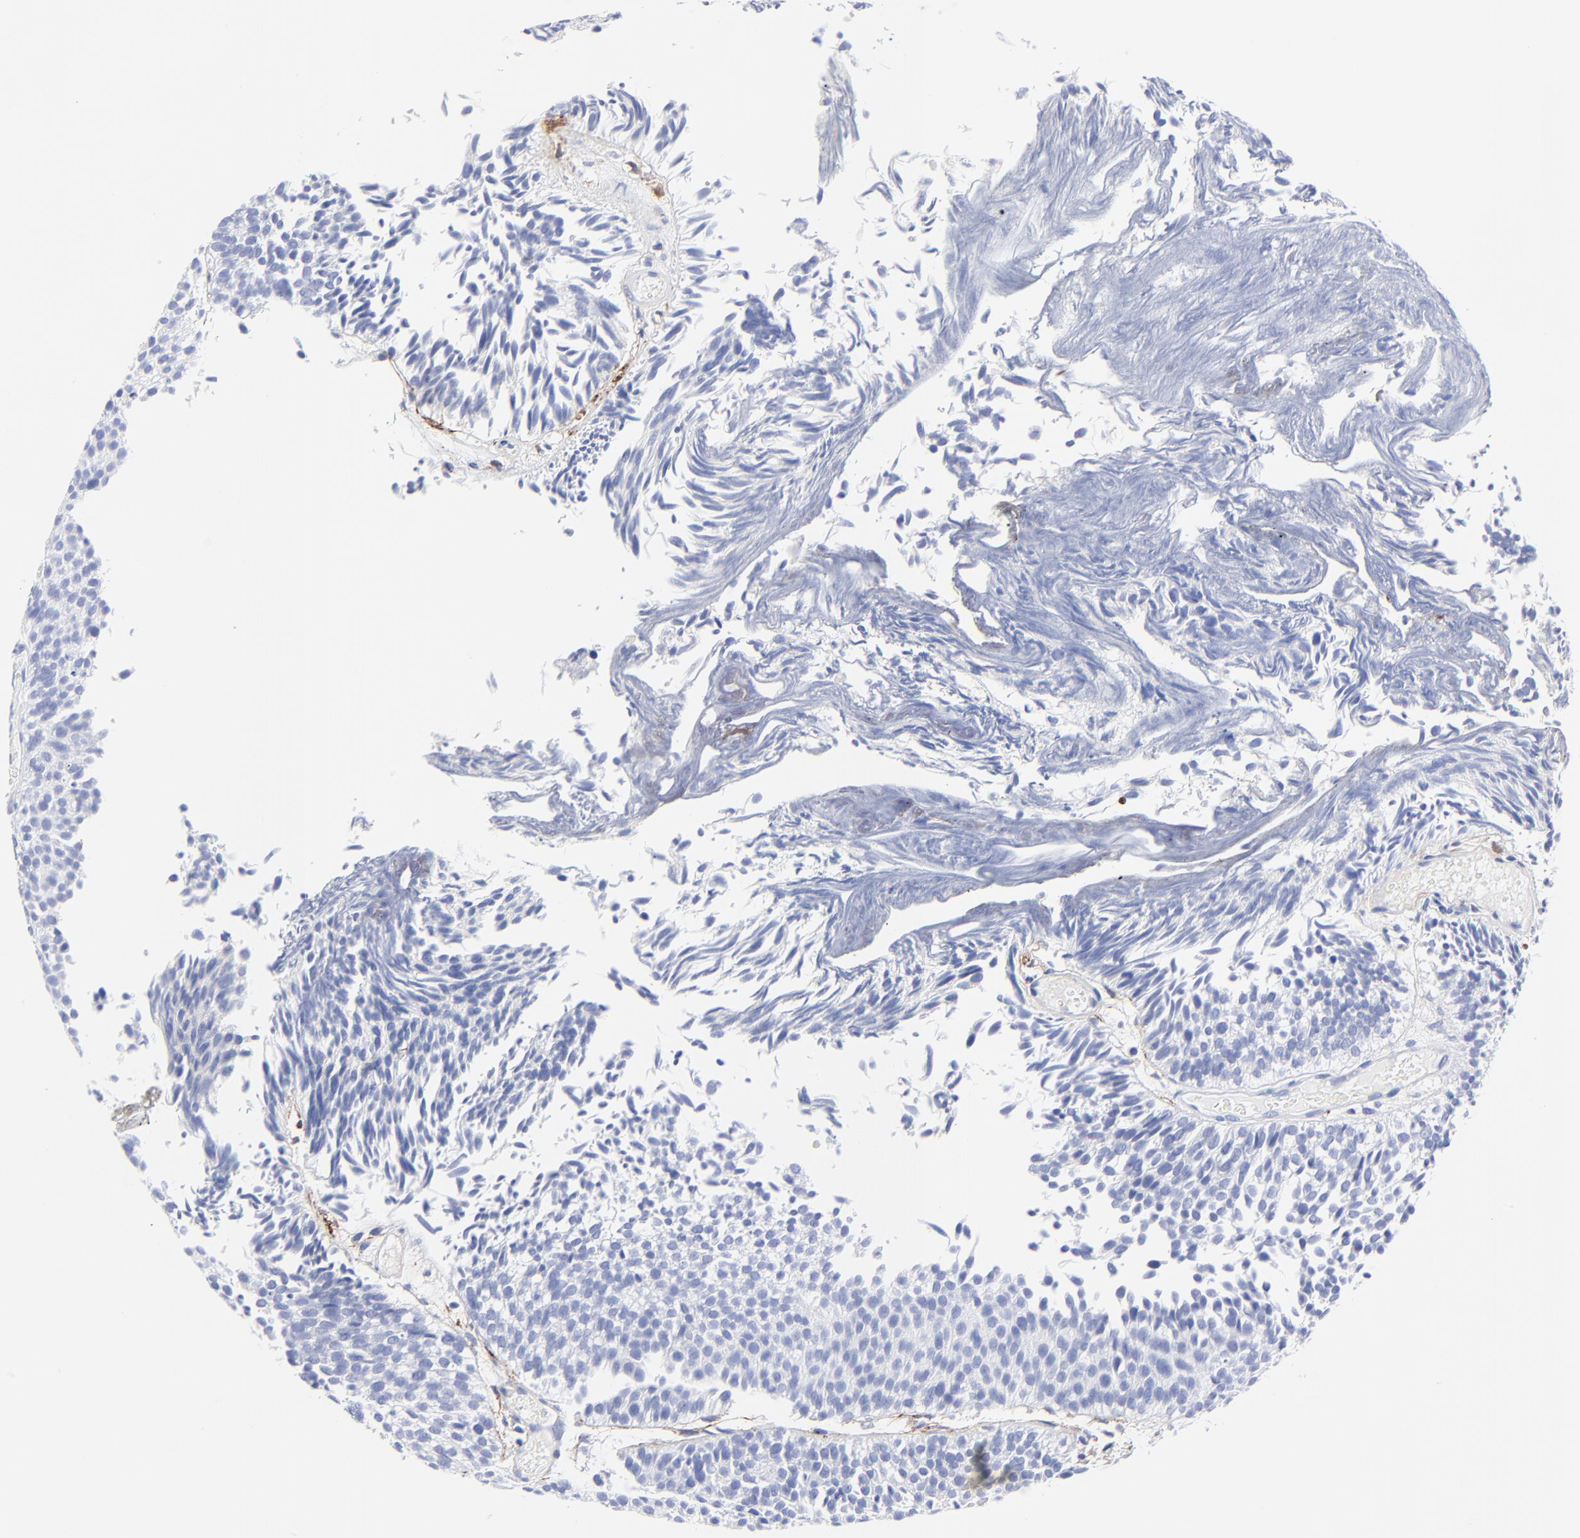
{"staining": {"intensity": "negative", "quantity": "none", "location": "none"}, "tissue": "urothelial cancer", "cell_type": "Tumor cells", "image_type": "cancer", "snomed": [{"axis": "morphology", "description": "Urothelial carcinoma, Low grade"}, {"axis": "topography", "description": "Urinary bladder"}], "caption": "This histopathology image is of low-grade urothelial carcinoma stained with immunohistochemistry to label a protein in brown with the nuclei are counter-stained blue. There is no staining in tumor cells.", "gene": "FBLN2", "patient": {"sex": "male", "age": 84}}